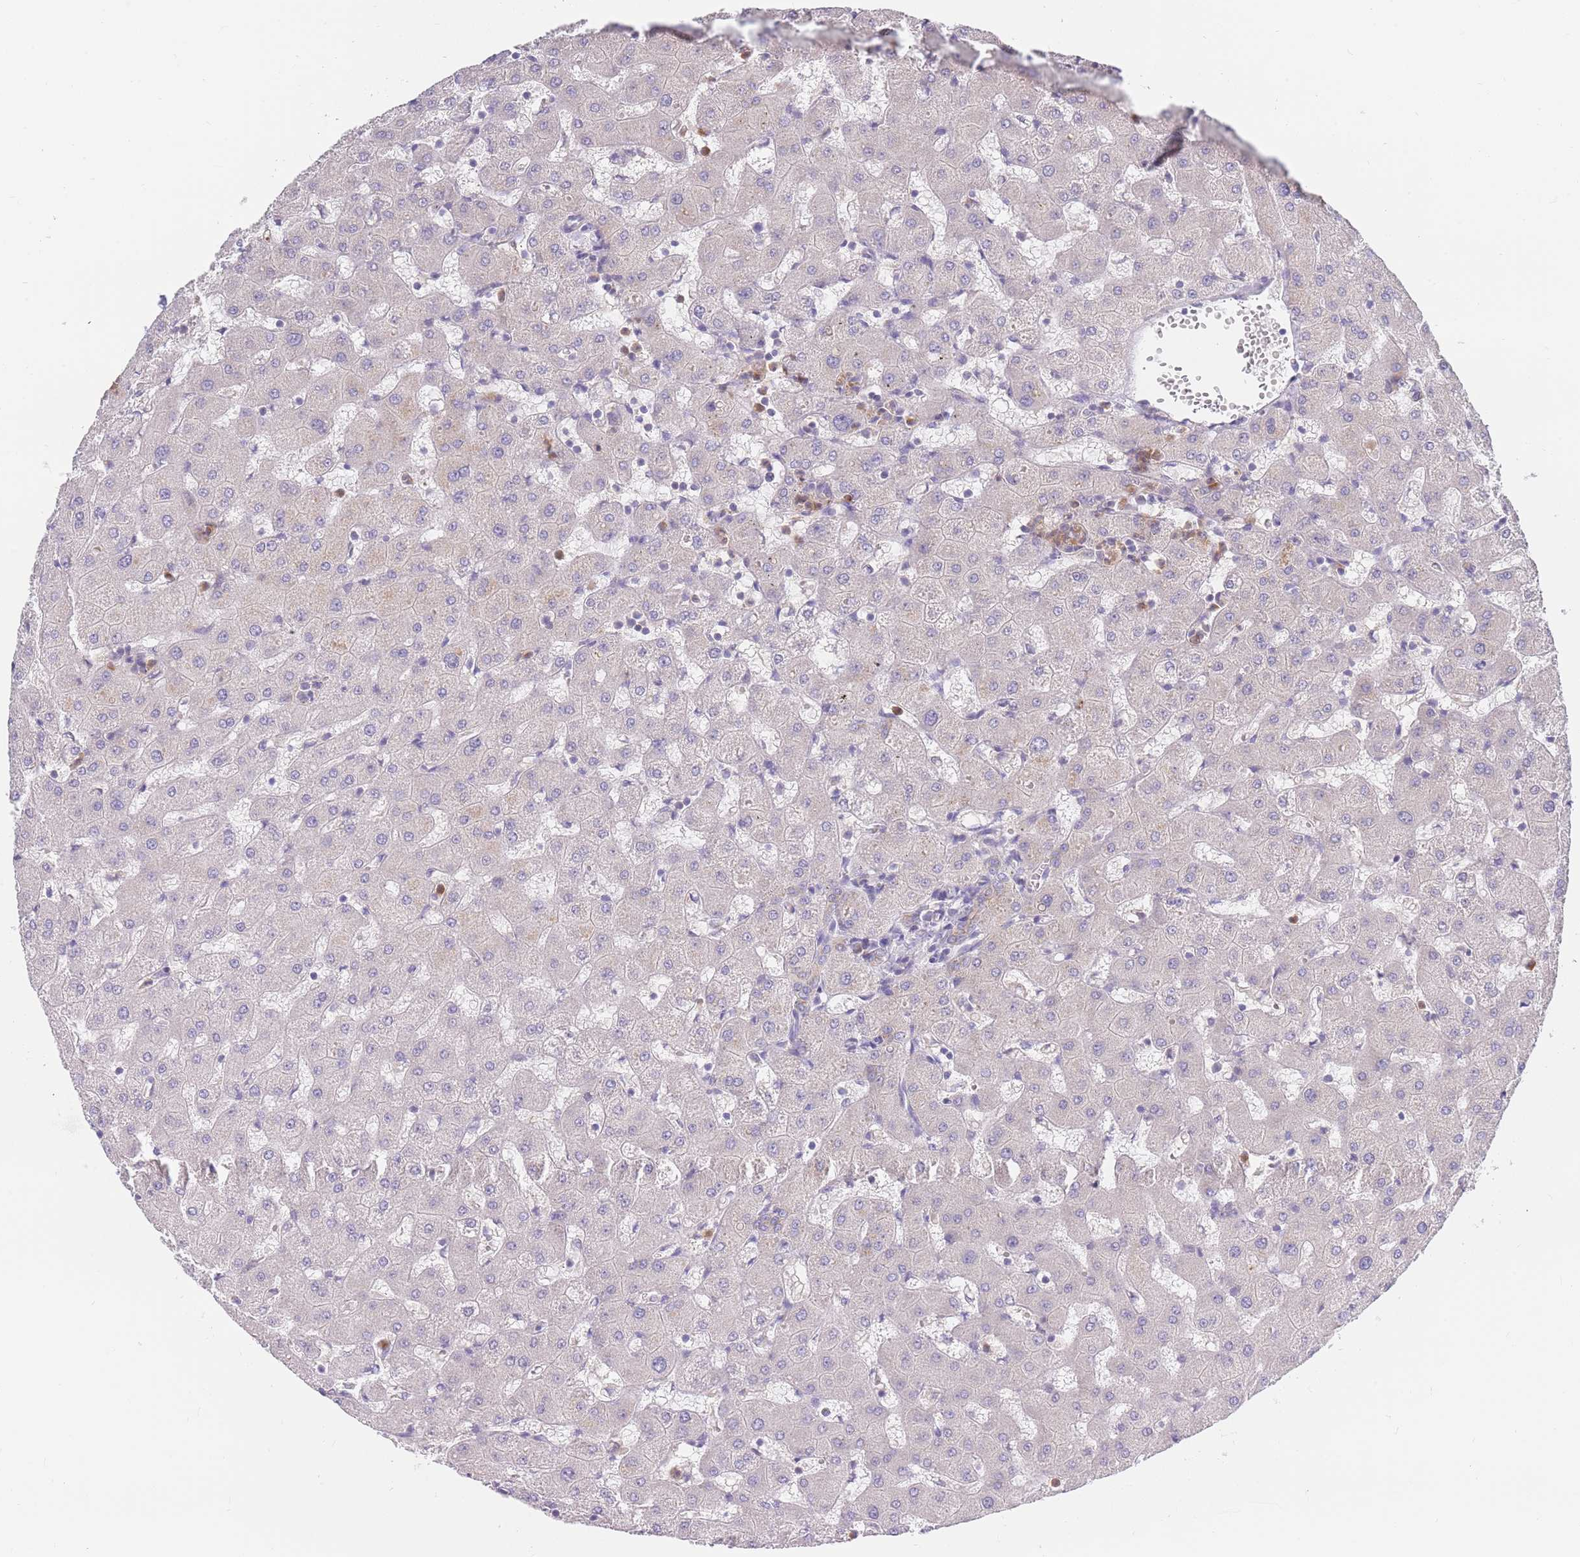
{"staining": {"intensity": "negative", "quantity": "none", "location": "none"}, "tissue": "liver", "cell_type": "Cholangiocytes", "image_type": "normal", "snomed": [{"axis": "morphology", "description": "Normal tissue, NOS"}, {"axis": "topography", "description": "Liver"}], "caption": "DAB (3,3'-diaminobenzidine) immunohistochemical staining of benign liver displays no significant staining in cholangiocytes. (Stains: DAB (3,3'-diaminobenzidine) immunohistochemistry with hematoxylin counter stain, Microscopy: brightfield microscopy at high magnification).", "gene": "BORCS5", "patient": {"sex": "female", "age": 63}}